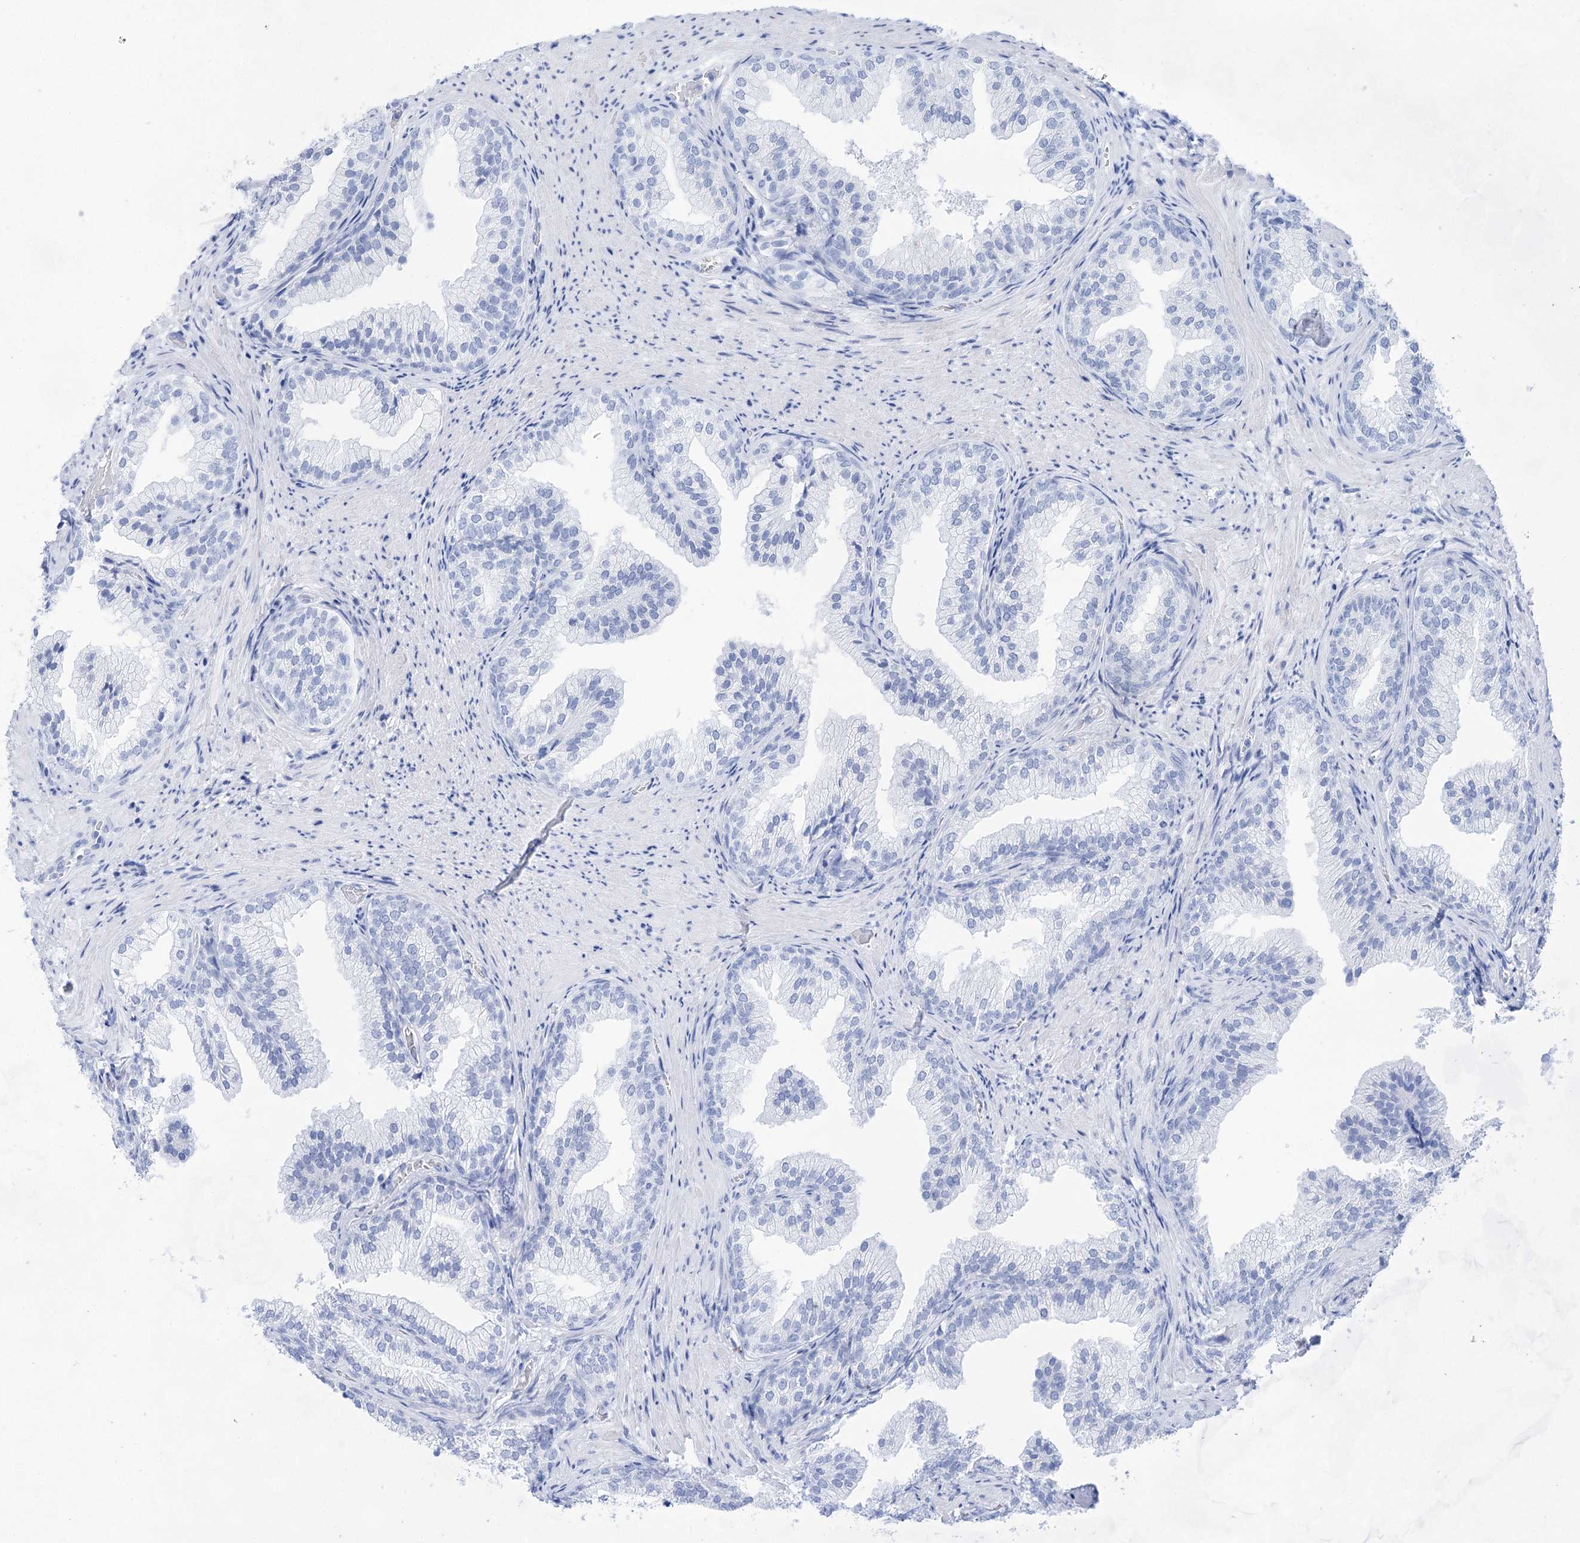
{"staining": {"intensity": "negative", "quantity": "none", "location": "none"}, "tissue": "prostate", "cell_type": "Glandular cells", "image_type": "normal", "snomed": [{"axis": "morphology", "description": "Normal tissue, NOS"}, {"axis": "topography", "description": "Prostate"}], "caption": "A photomicrograph of human prostate is negative for staining in glandular cells. (Brightfield microscopy of DAB immunohistochemistry at high magnification).", "gene": "LALBA", "patient": {"sex": "male", "age": 76}}